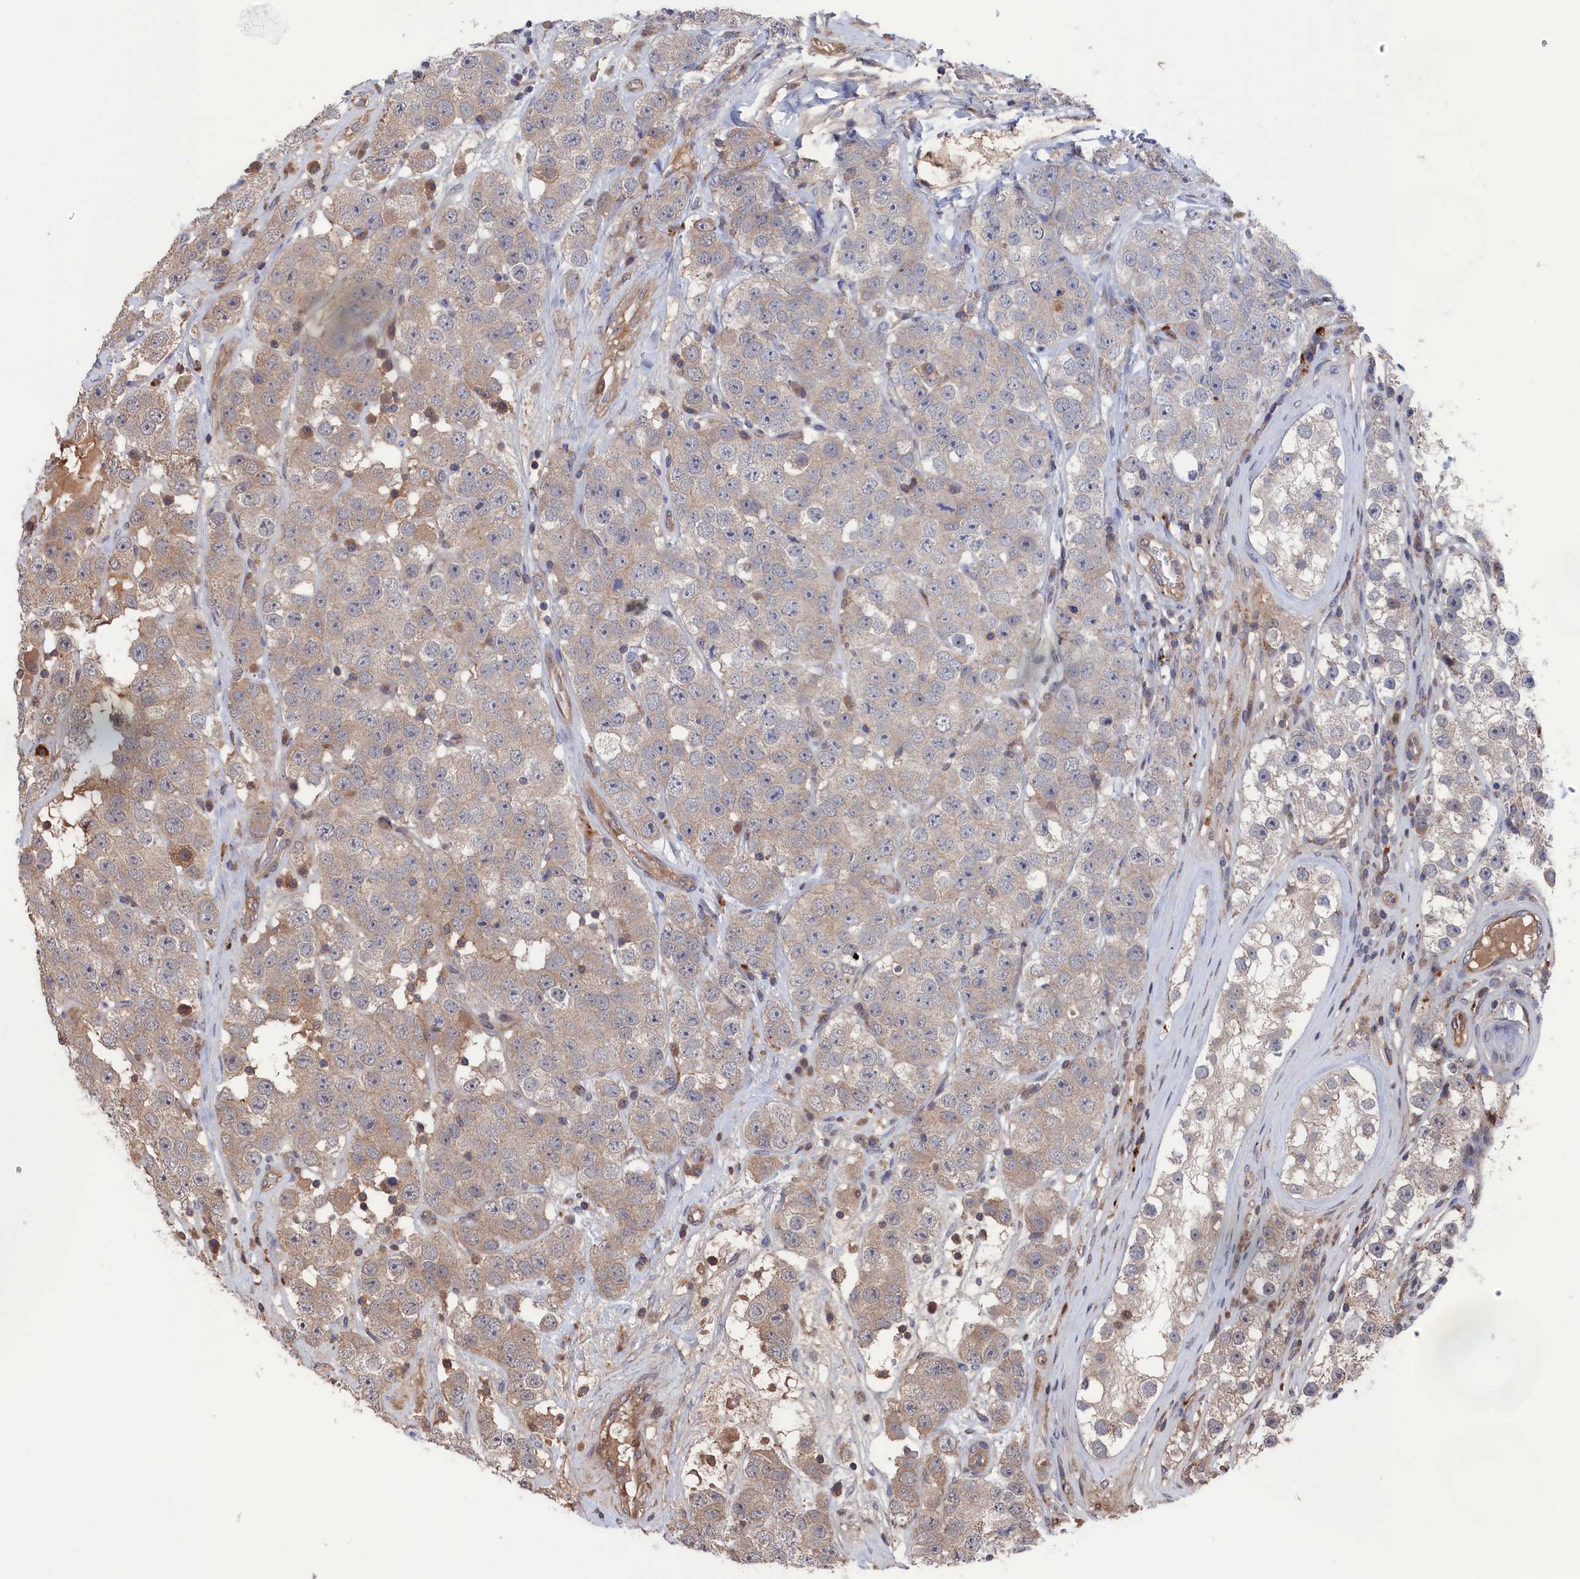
{"staining": {"intensity": "weak", "quantity": "<25%", "location": "cytoplasmic/membranous"}, "tissue": "testis cancer", "cell_type": "Tumor cells", "image_type": "cancer", "snomed": [{"axis": "morphology", "description": "Seminoma, NOS"}, {"axis": "topography", "description": "Testis"}], "caption": "The micrograph reveals no staining of tumor cells in testis seminoma. Brightfield microscopy of immunohistochemistry stained with DAB (brown) and hematoxylin (blue), captured at high magnification.", "gene": "PLA2G15", "patient": {"sex": "male", "age": 28}}